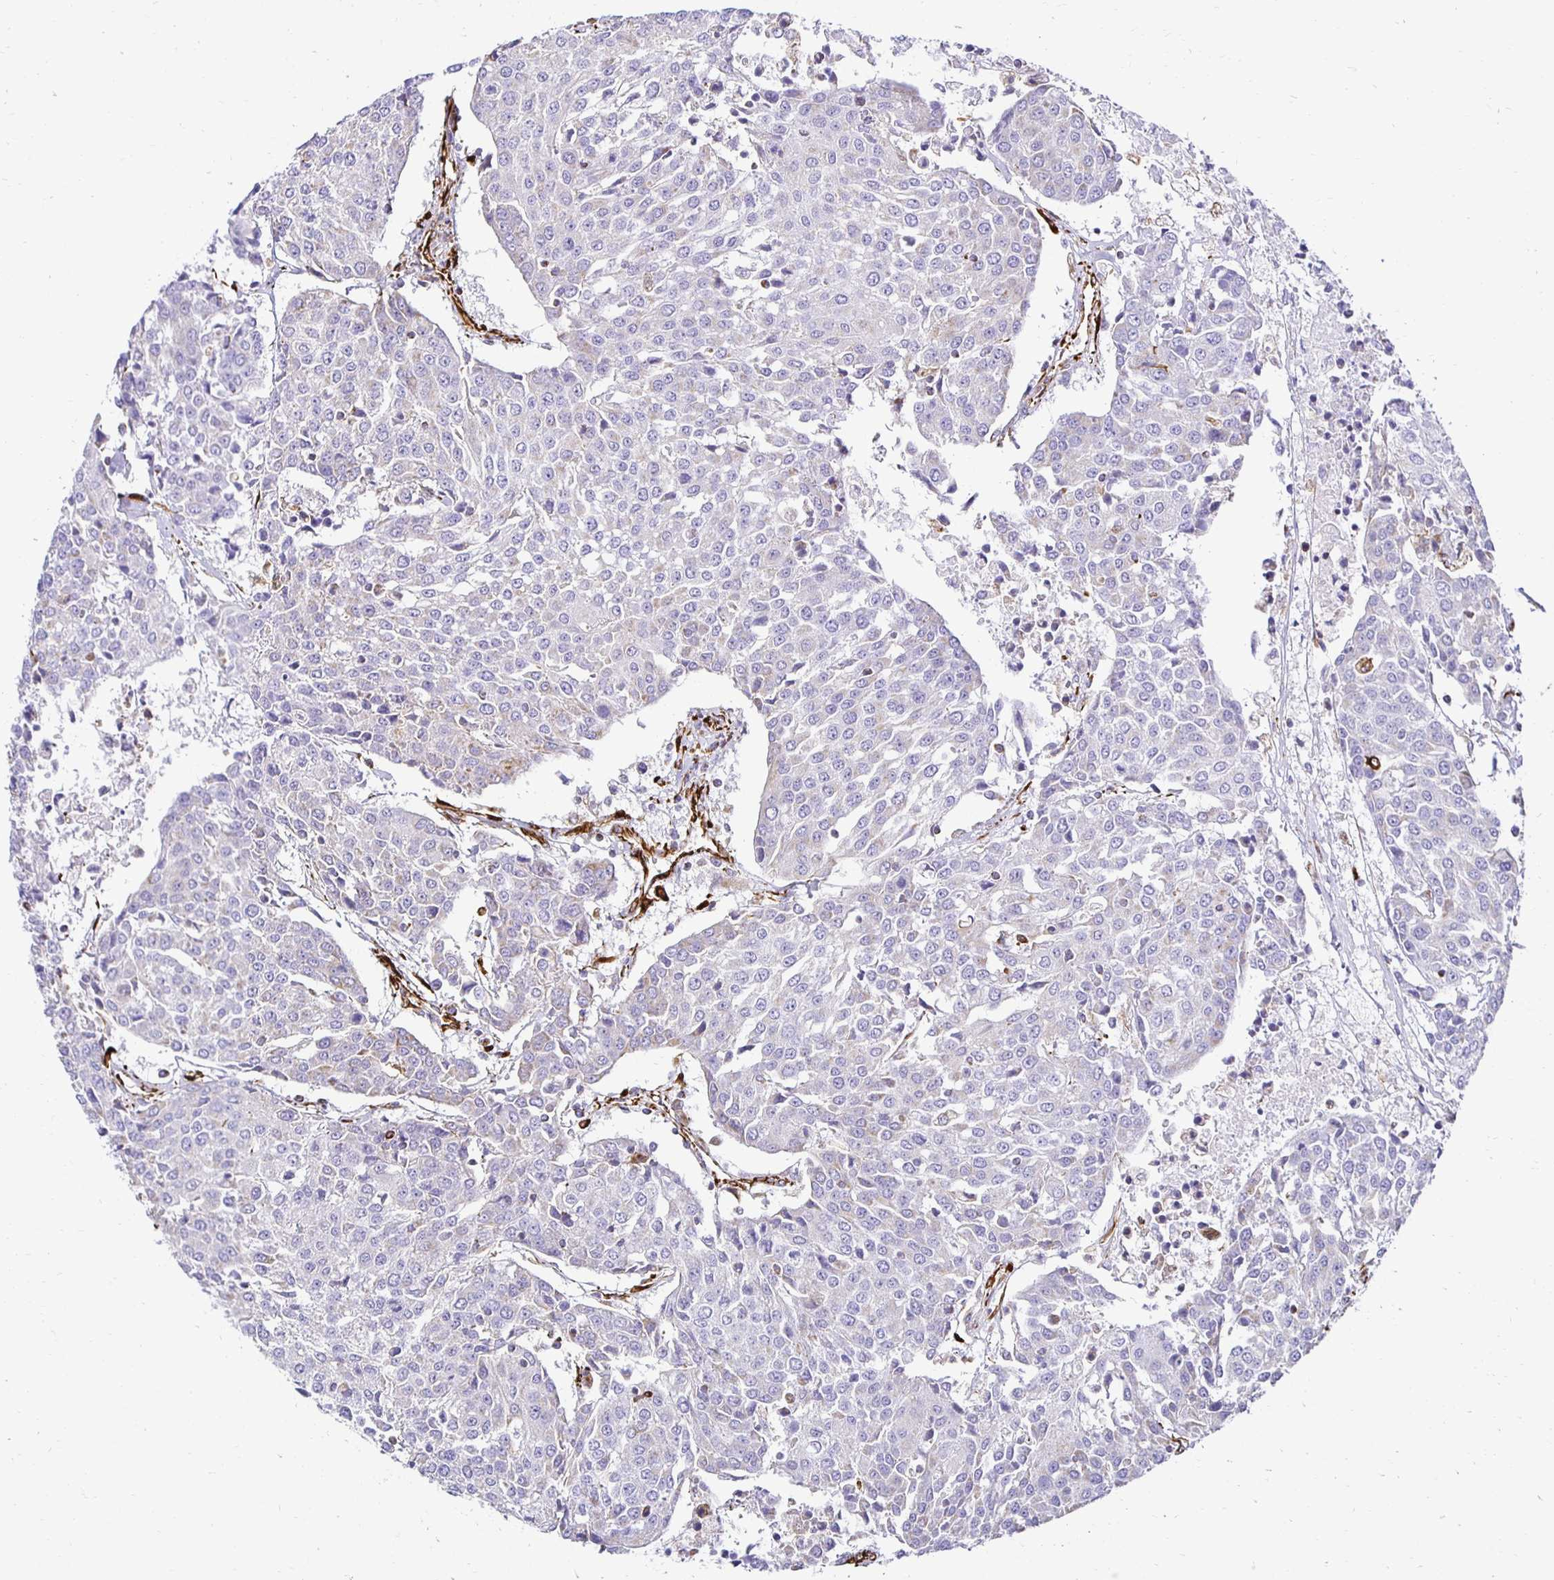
{"staining": {"intensity": "negative", "quantity": "none", "location": "none"}, "tissue": "urothelial cancer", "cell_type": "Tumor cells", "image_type": "cancer", "snomed": [{"axis": "morphology", "description": "Urothelial carcinoma, High grade"}, {"axis": "topography", "description": "Urinary bladder"}], "caption": "There is no significant positivity in tumor cells of urothelial cancer. Brightfield microscopy of immunohistochemistry stained with DAB (brown) and hematoxylin (blue), captured at high magnification.", "gene": "PLAAT2", "patient": {"sex": "female", "age": 85}}